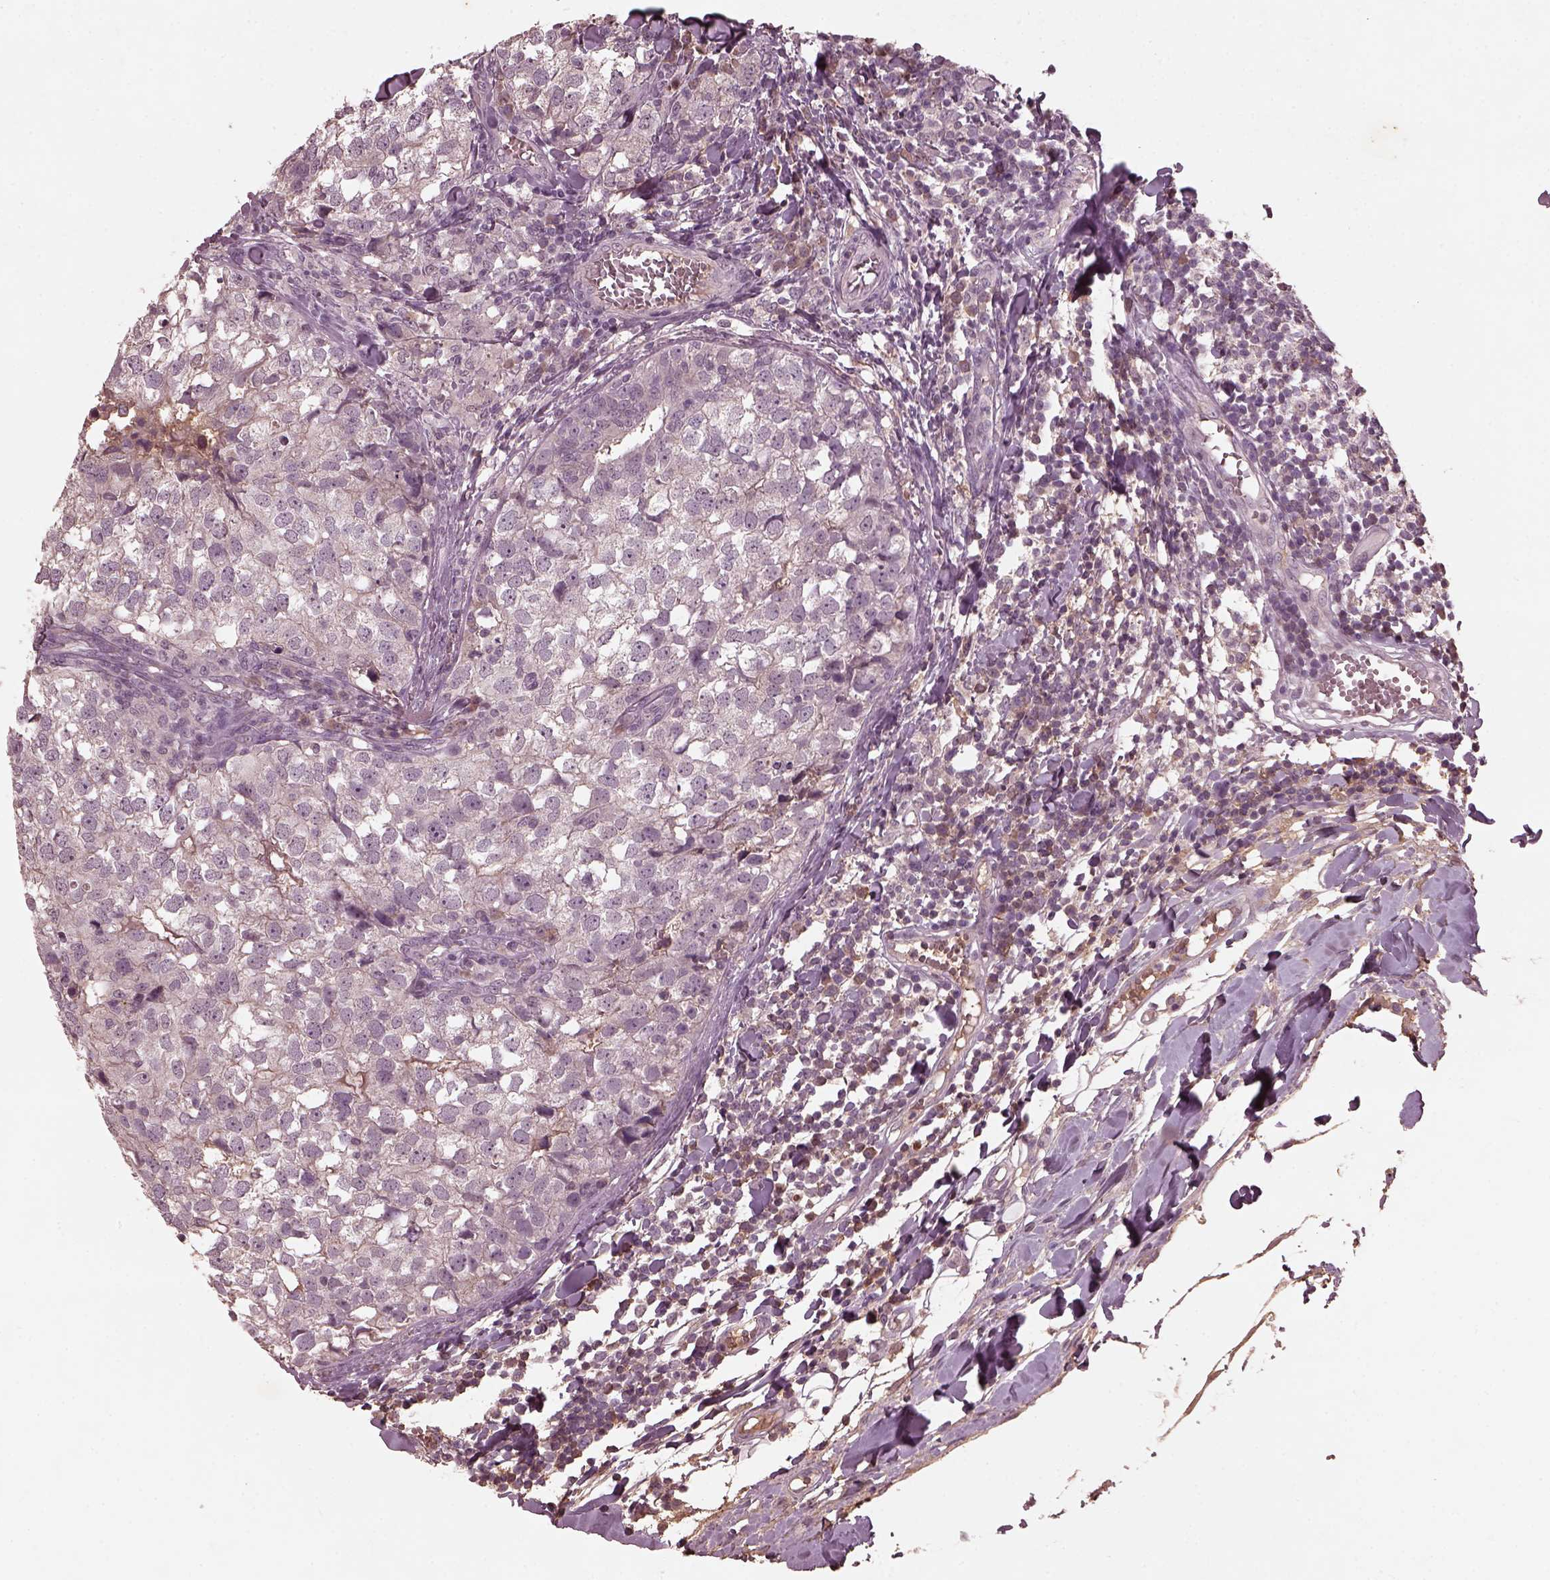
{"staining": {"intensity": "negative", "quantity": "none", "location": "none"}, "tissue": "breast cancer", "cell_type": "Tumor cells", "image_type": "cancer", "snomed": [{"axis": "morphology", "description": "Duct carcinoma"}, {"axis": "topography", "description": "Breast"}], "caption": "Tumor cells show no significant positivity in breast cancer (invasive ductal carcinoma). (DAB (3,3'-diaminobenzidine) IHC visualized using brightfield microscopy, high magnification).", "gene": "FRRS1L", "patient": {"sex": "female", "age": 30}}